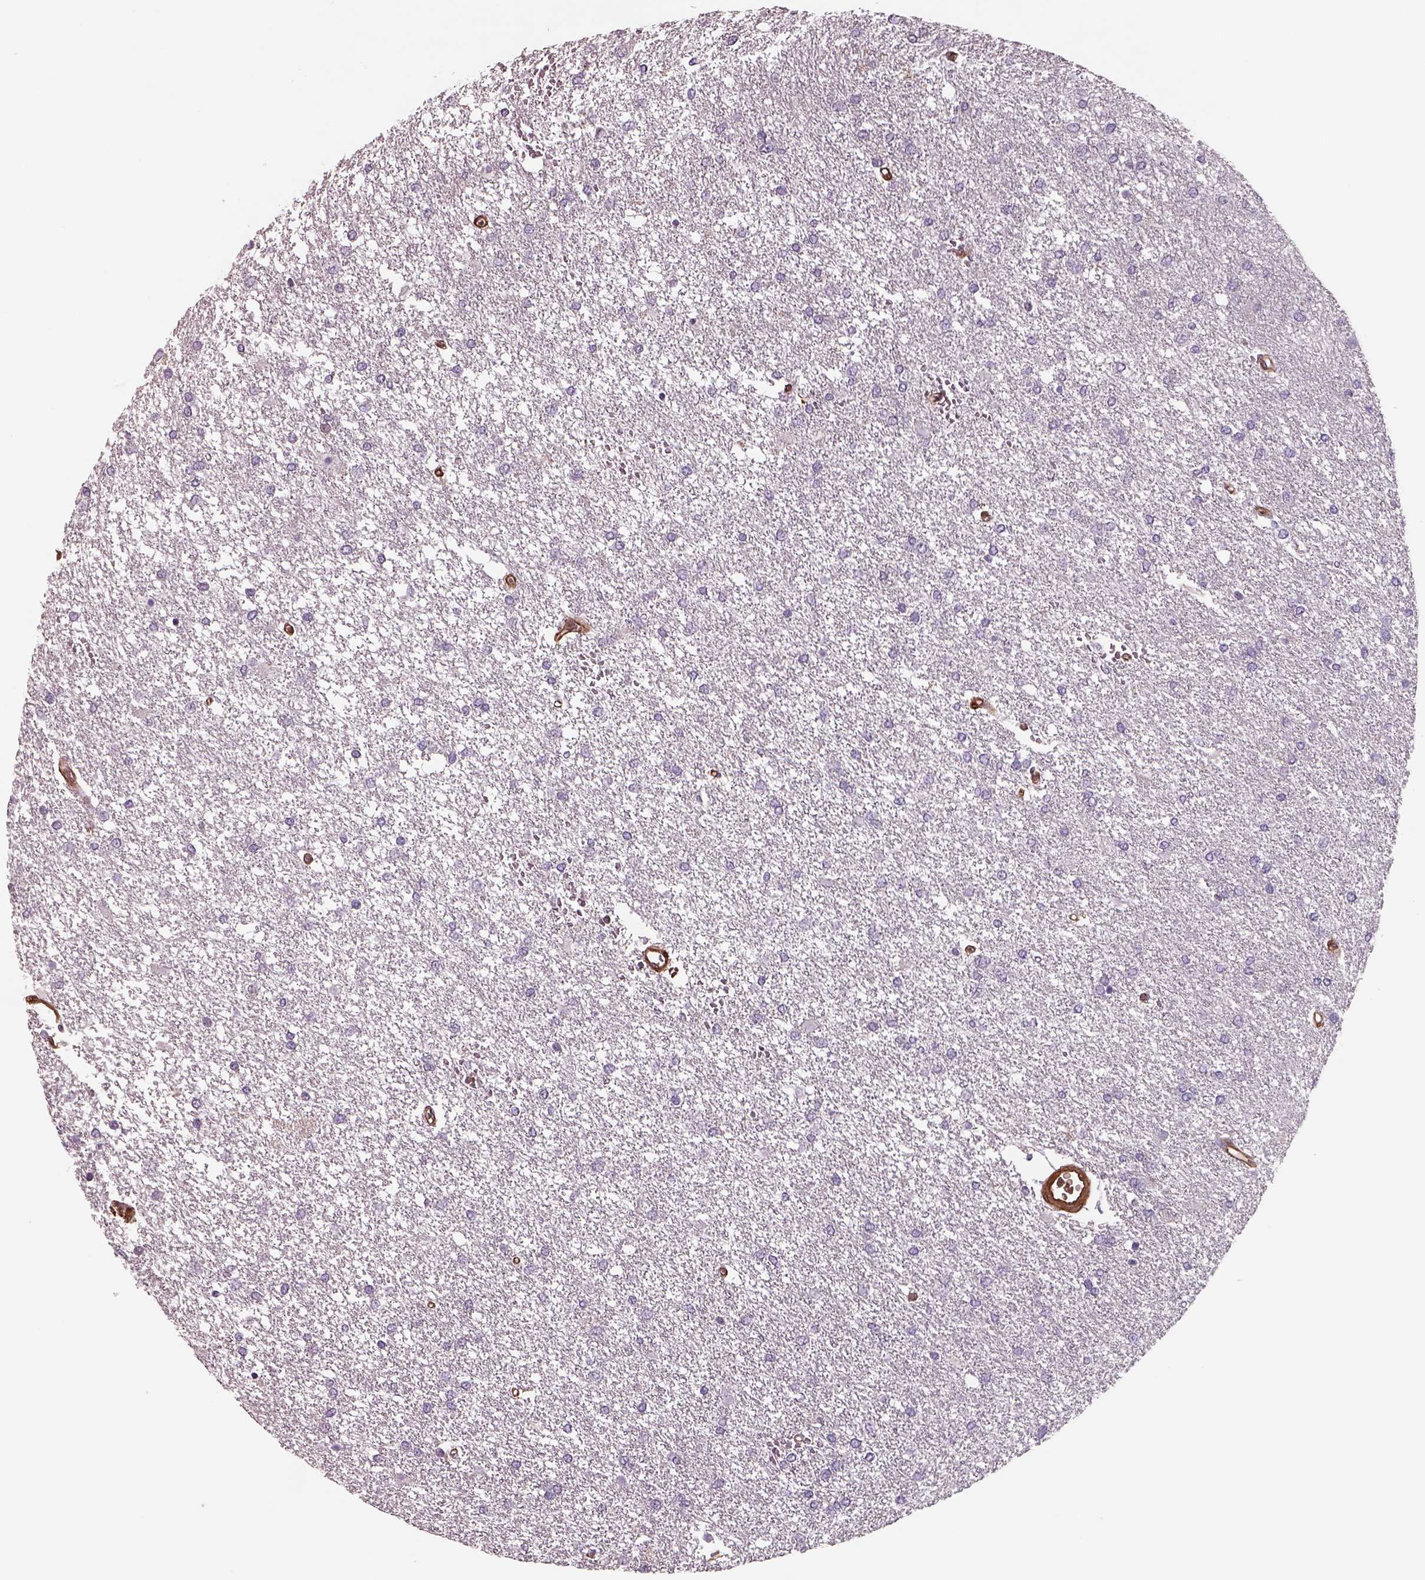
{"staining": {"intensity": "negative", "quantity": "none", "location": "none"}, "tissue": "glioma", "cell_type": "Tumor cells", "image_type": "cancer", "snomed": [{"axis": "morphology", "description": "Glioma, malignant, High grade"}, {"axis": "topography", "description": "Brain"}], "caption": "IHC image of human malignant glioma (high-grade) stained for a protein (brown), which demonstrates no staining in tumor cells. (DAB (3,3'-diaminobenzidine) immunohistochemistry (IHC), high magnification).", "gene": "ISYNA1", "patient": {"sex": "female", "age": 61}}